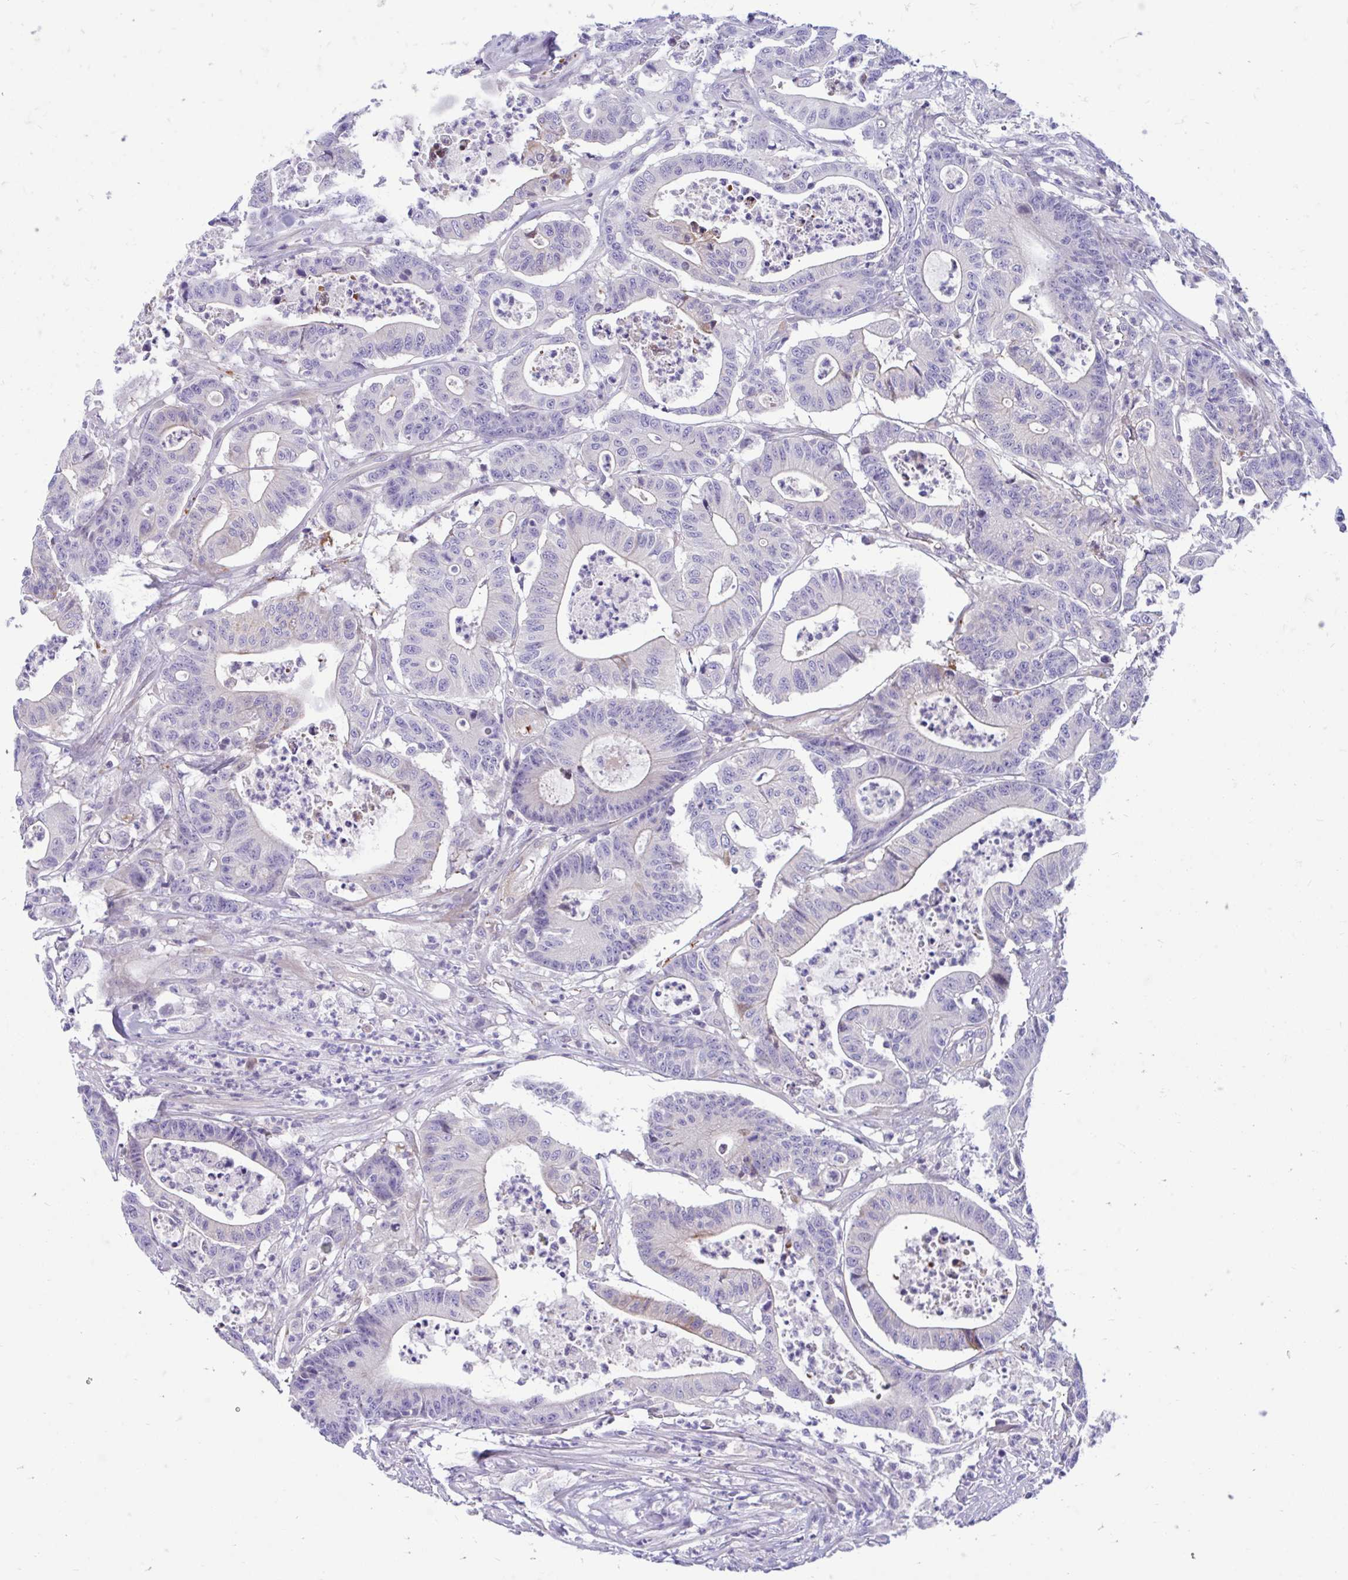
{"staining": {"intensity": "negative", "quantity": "none", "location": "none"}, "tissue": "colorectal cancer", "cell_type": "Tumor cells", "image_type": "cancer", "snomed": [{"axis": "morphology", "description": "Adenocarcinoma, NOS"}, {"axis": "topography", "description": "Colon"}], "caption": "Histopathology image shows no protein staining in tumor cells of colorectal cancer tissue. (DAB immunohistochemistry (IHC), high magnification).", "gene": "ESPNL", "patient": {"sex": "female", "age": 84}}